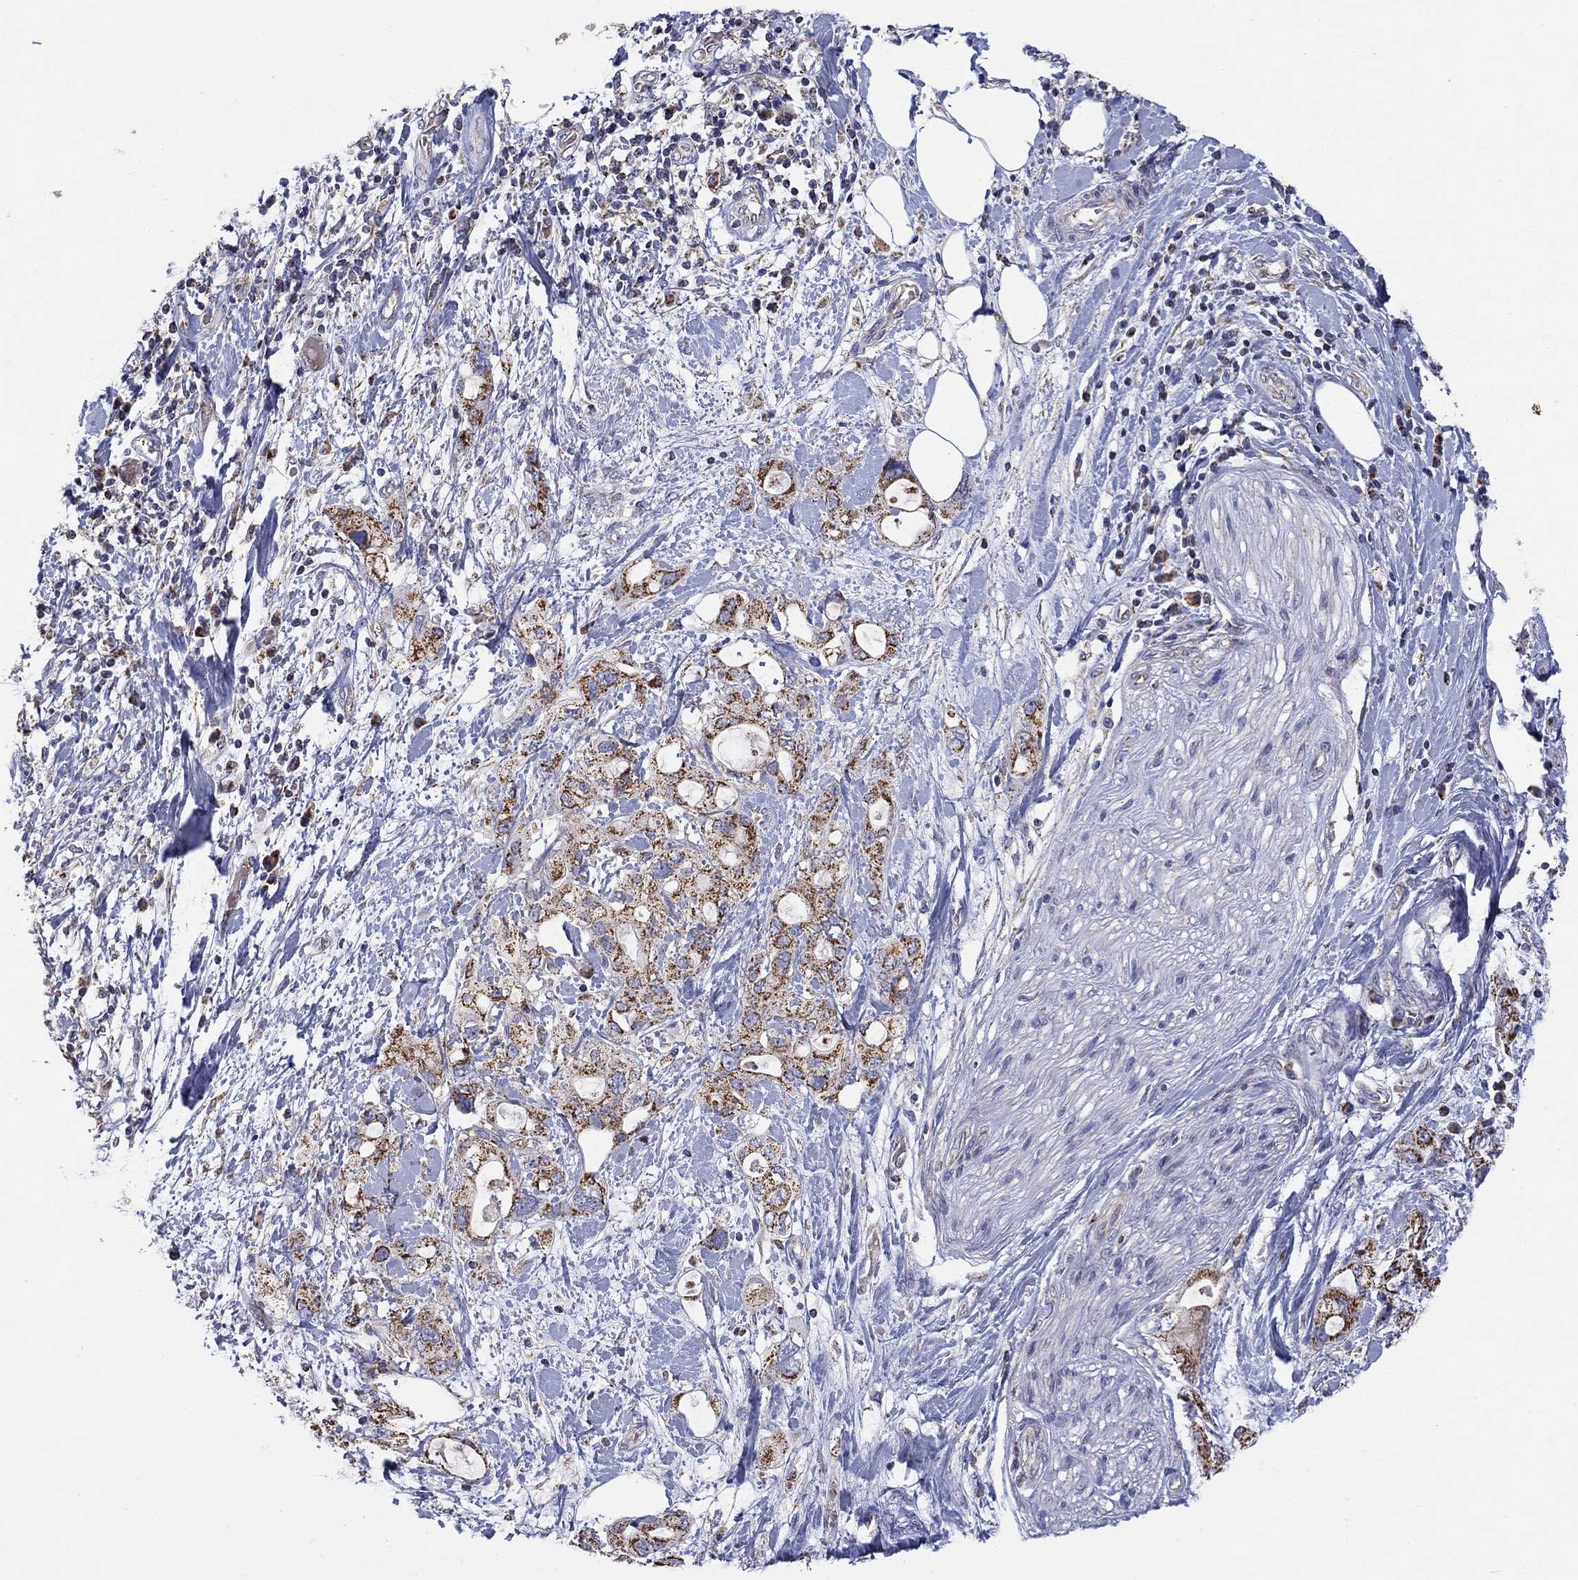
{"staining": {"intensity": "strong", "quantity": ">75%", "location": "cytoplasmic/membranous"}, "tissue": "pancreatic cancer", "cell_type": "Tumor cells", "image_type": "cancer", "snomed": [{"axis": "morphology", "description": "Adenocarcinoma, NOS"}, {"axis": "topography", "description": "Pancreas"}], "caption": "This micrograph displays pancreatic adenocarcinoma stained with immunohistochemistry to label a protein in brown. The cytoplasmic/membranous of tumor cells show strong positivity for the protein. Nuclei are counter-stained blue.", "gene": "HPS5", "patient": {"sex": "female", "age": 56}}